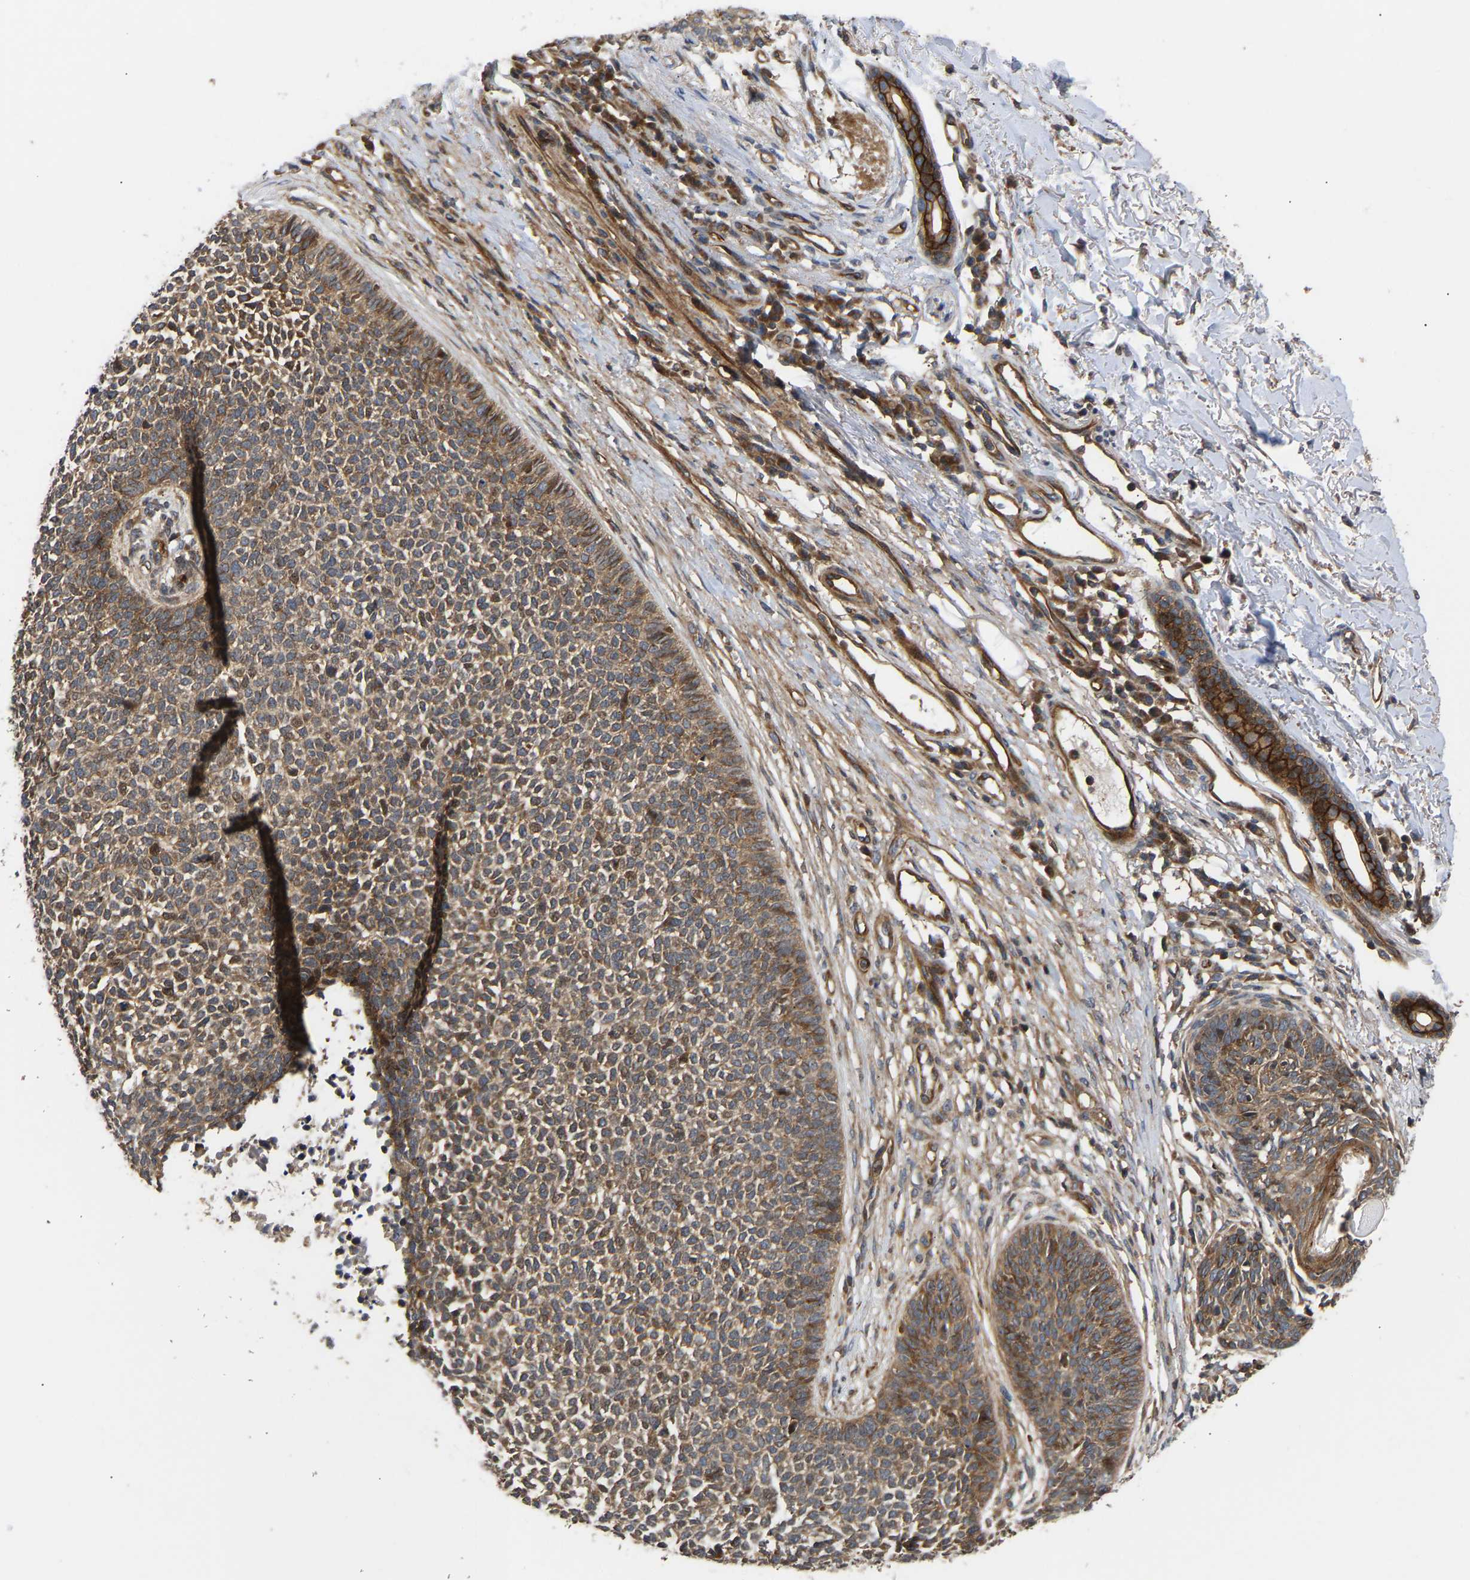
{"staining": {"intensity": "moderate", "quantity": ">75%", "location": "cytoplasmic/membranous"}, "tissue": "skin cancer", "cell_type": "Tumor cells", "image_type": "cancer", "snomed": [{"axis": "morphology", "description": "Basal cell carcinoma"}, {"axis": "topography", "description": "Skin"}], "caption": "Immunohistochemical staining of skin basal cell carcinoma exhibits medium levels of moderate cytoplasmic/membranous protein expression in about >75% of tumor cells.", "gene": "STAU1", "patient": {"sex": "female", "age": 84}}